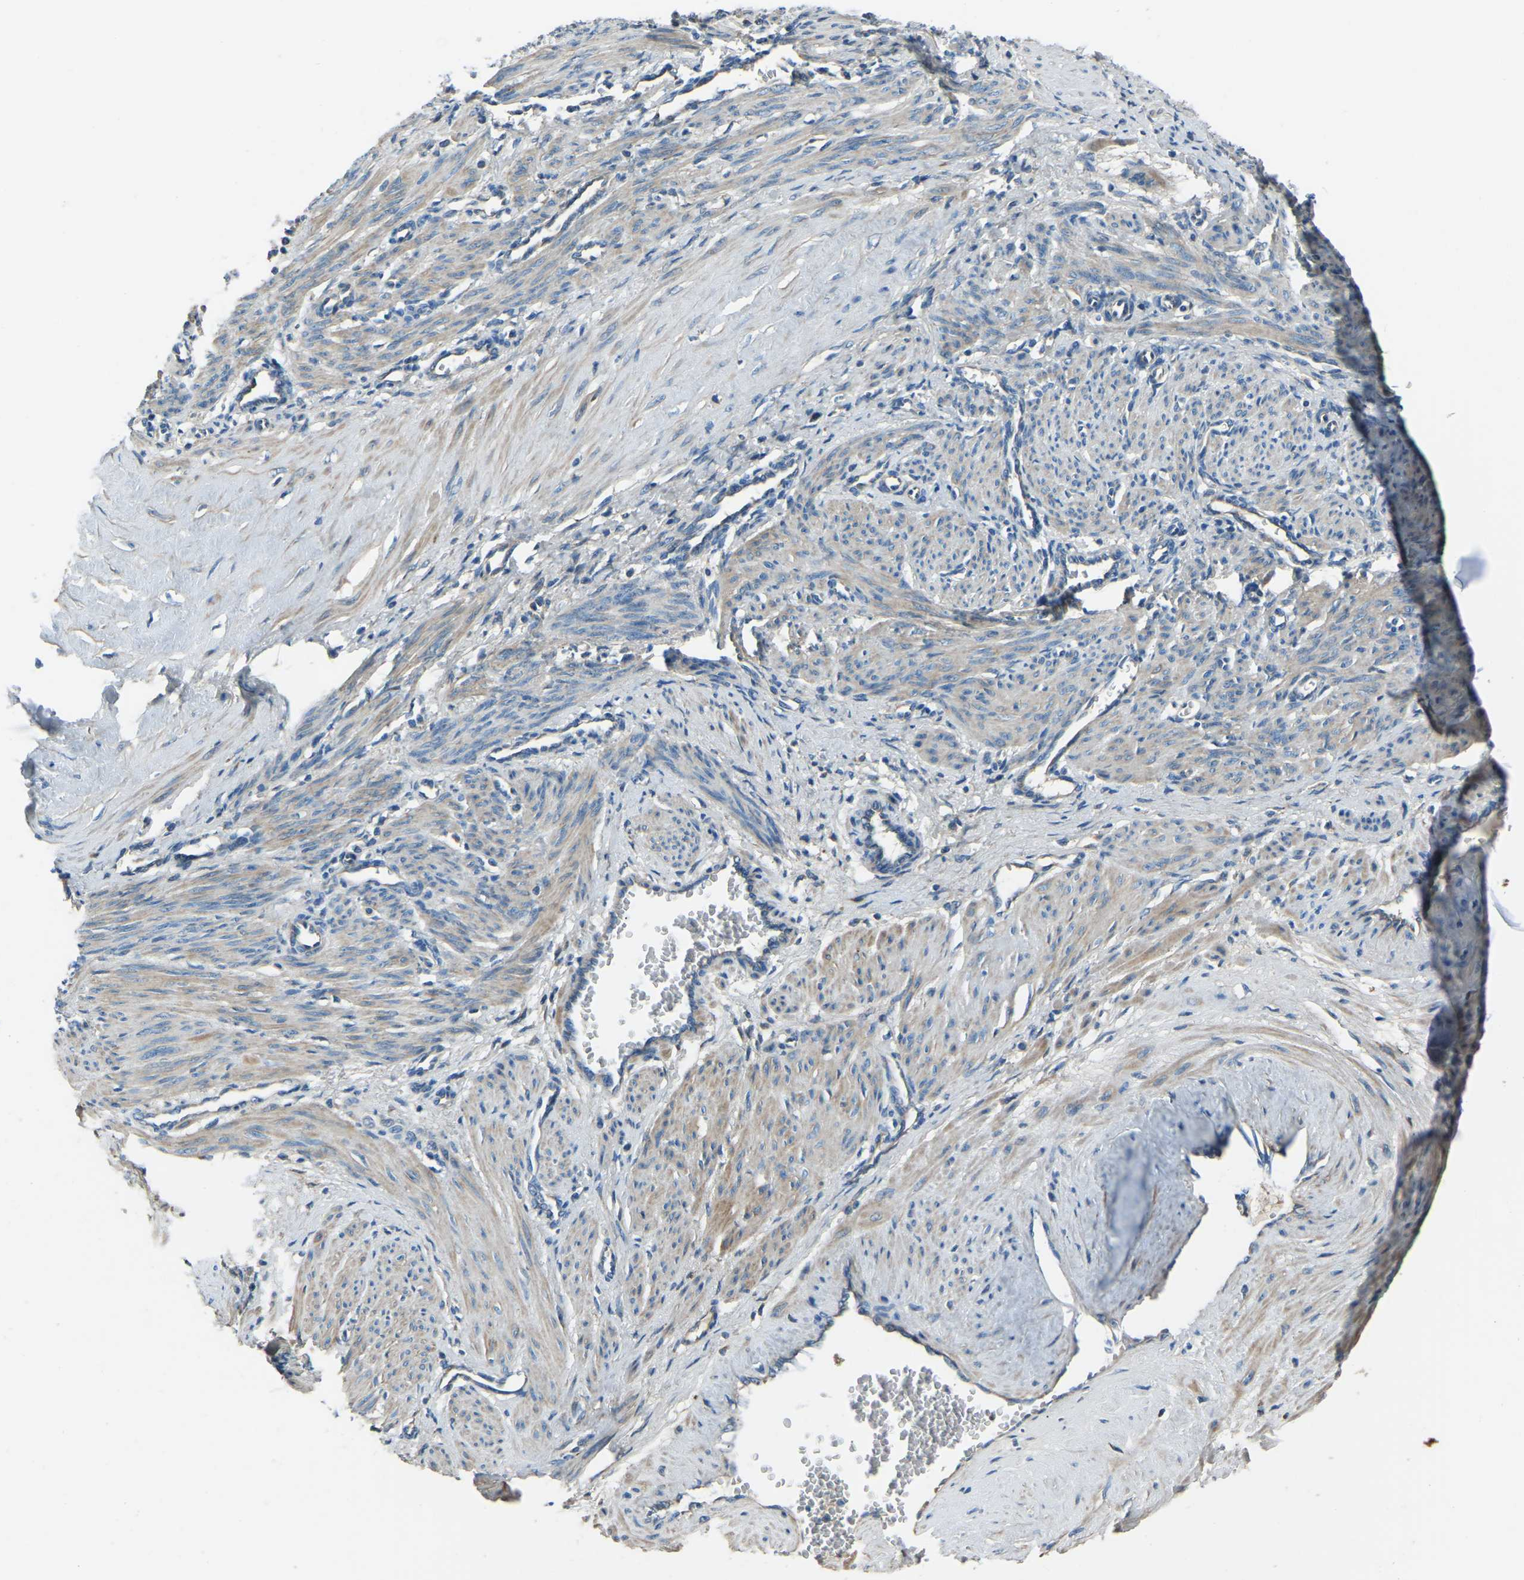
{"staining": {"intensity": "moderate", "quantity": "25%-75%", "location": "cytoplasmic/membranous"}, "tissue": "smooth muscle", "cell_type": "Smooth muscle cells", "image_type": "normal", "snomed": [{"axis": "morphology", "description": "Normal tissue, NOS"}, {"axis": "topography", "description": "Endometrium"}], "caption": "Immunohistochemical staining of unremarkable human smooth muscle displays 25%-75% levels of moderate cytoplasmic/membranous protein staining in approximately 25%-75% of smooth muscle cells. (brown staining indicates protein expression, while blue staining denotes nuclei).", "gene": "COL3A1", "patient": {"sex": "female", "age": 33}}